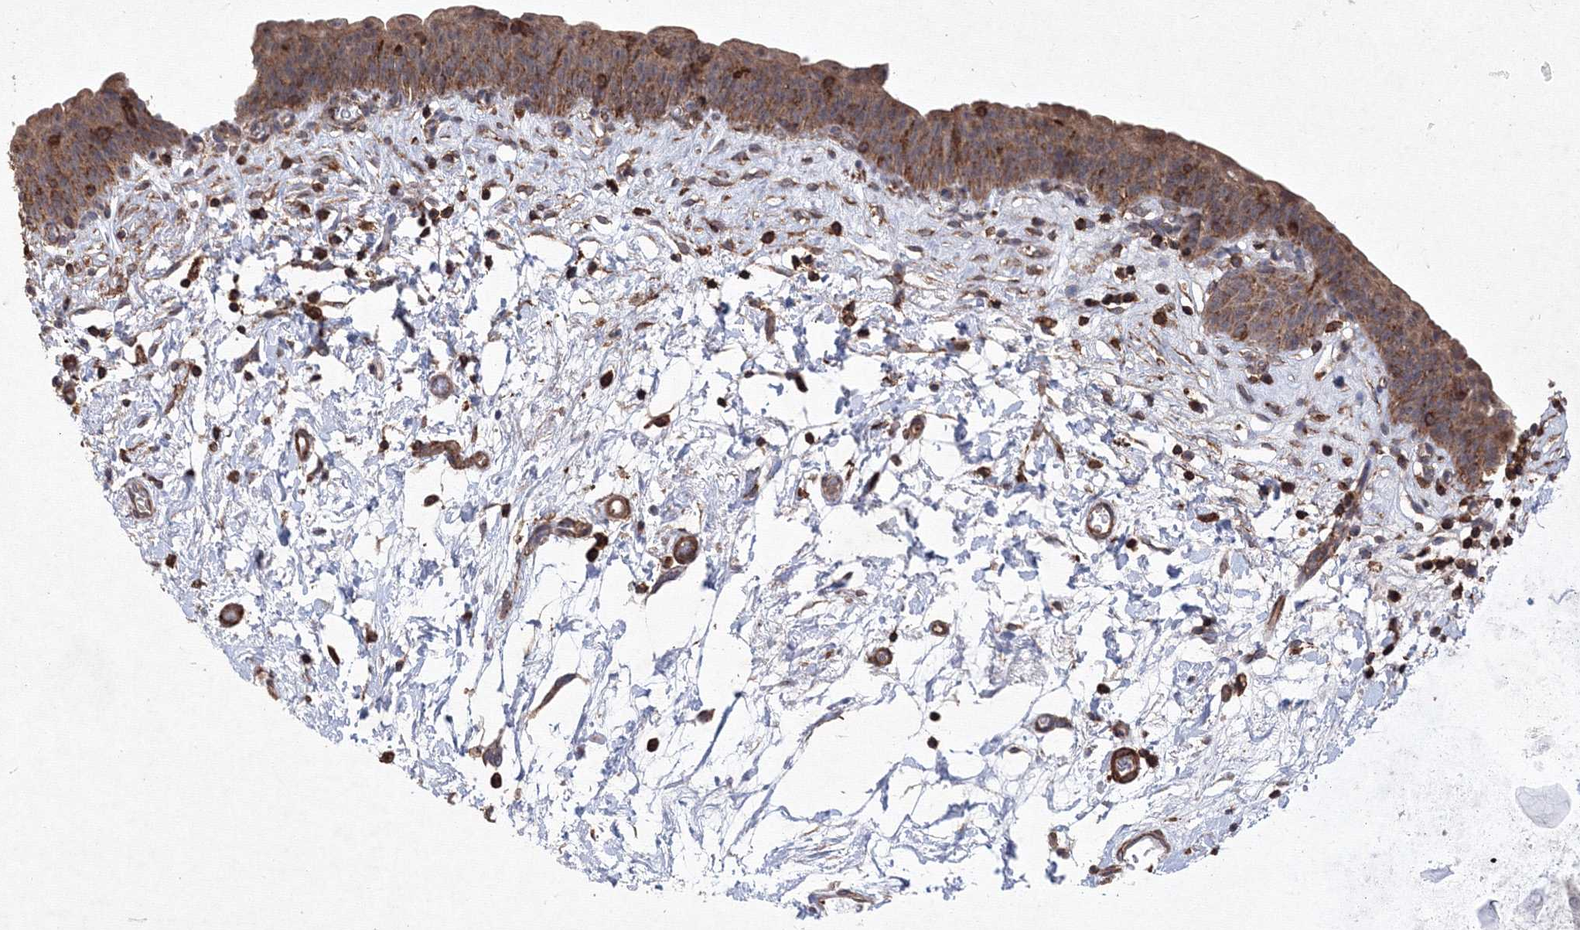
{"staining": {"intensity": "moderate", "quantity": ">75%", "location": "cytoplasmic/membranous"}, "tissue": "urinary bladder", "cell_type": "Urothelial cells", "image_type": "normal", "snomed": [{"axis": "morphology", "description": "Normal tissue, NOS"}, {"axis": "topography", "description": "Urinary bladder"}], "caption": "Immunohistochemistry (IHC) (DAB) staining of benign urinary bladder demonstrates moderate cytoplasmic/membranous protein expression in approximately >75% of urothelial cells. Nuclei are stained in blue.", "gene": "TMEM139", "patient": {"sex": "male", "age": 83}}